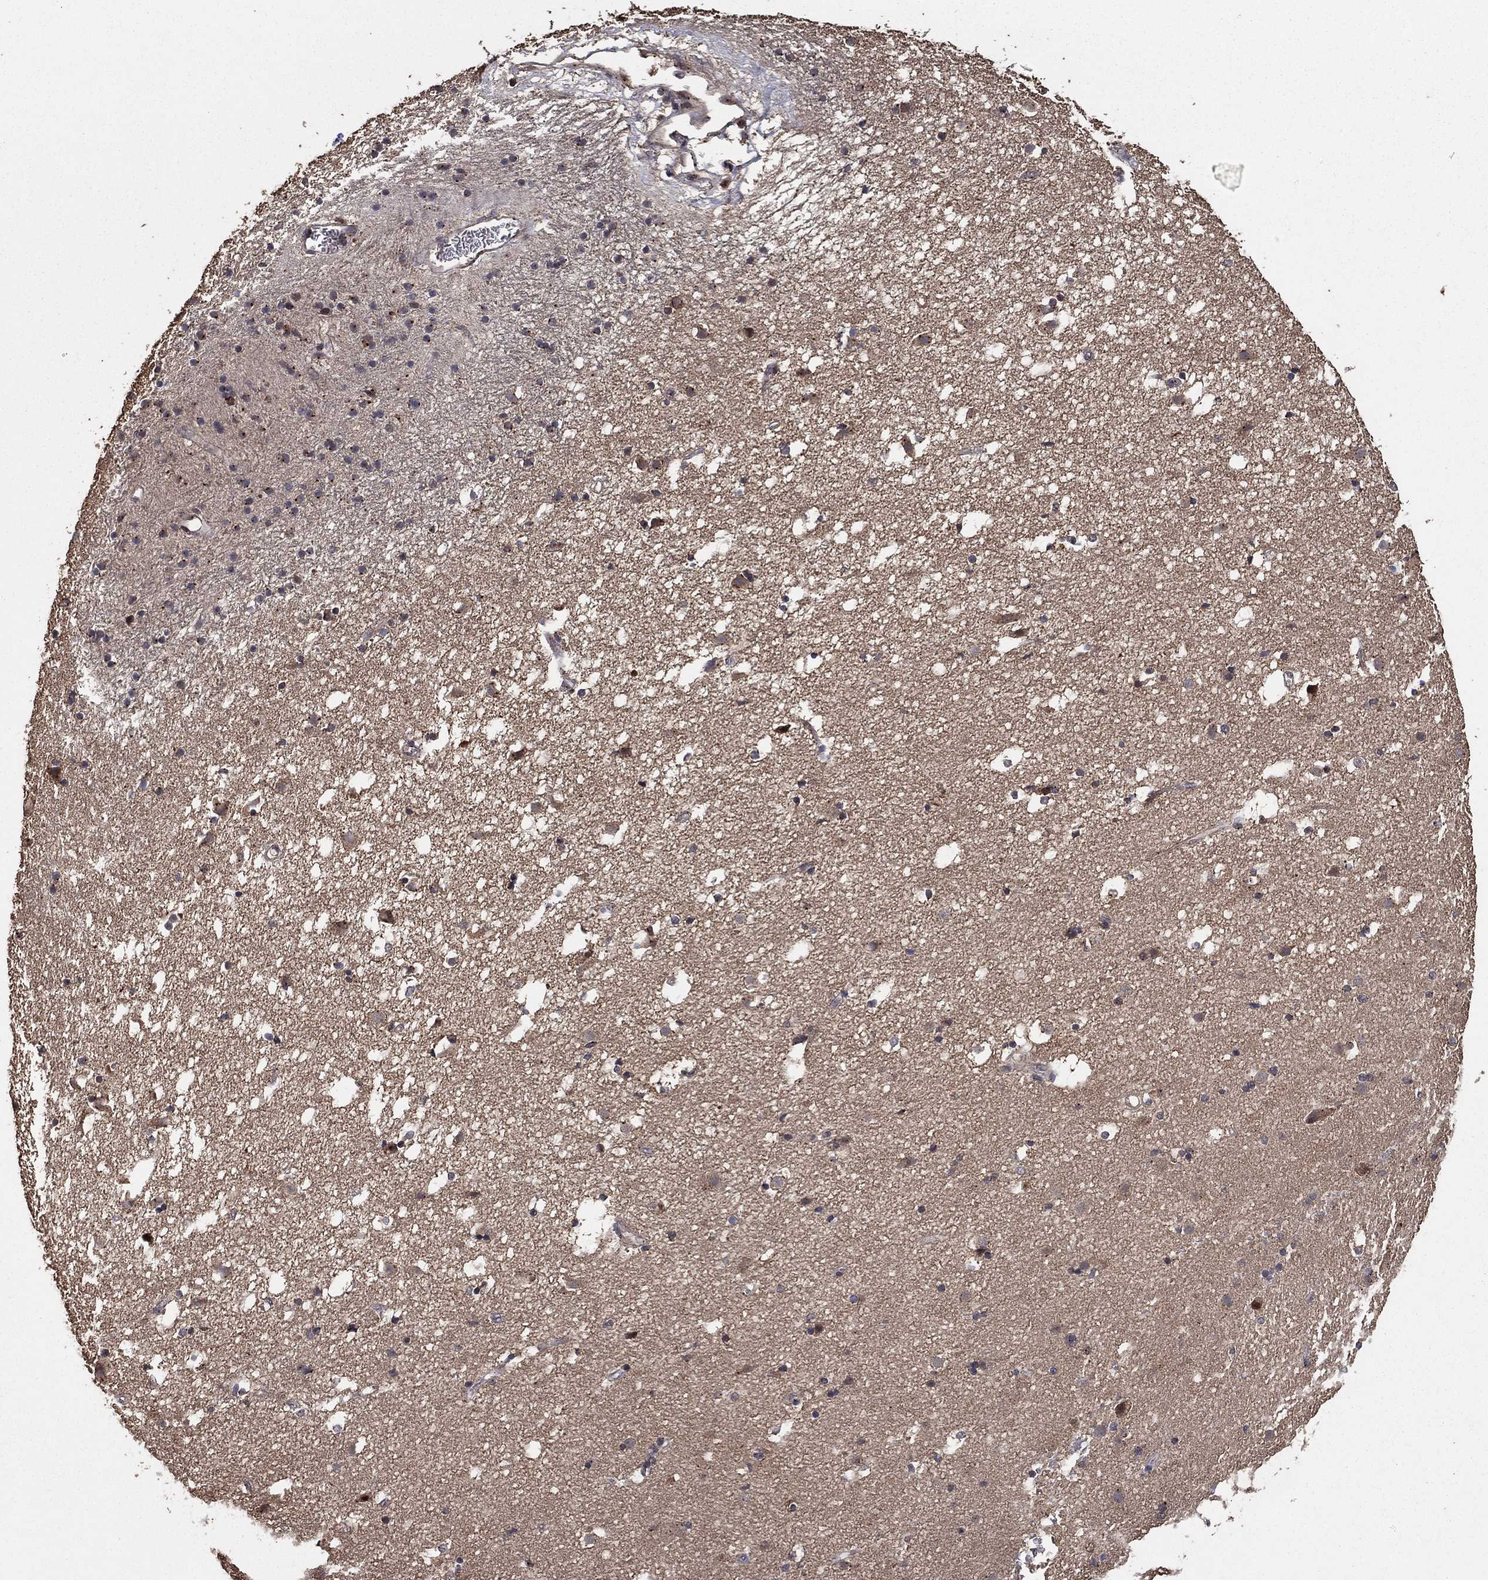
{"staining": {"intensity": "negative", "quantity": "none", "location": "none"}, "tissue": "caudate", "cell_type": "Glial cells", "image_type": "normal", "snomed": [{"axis": "morphology", "description": "Normal tissue, NOS"}, {"axis": "topography", "description": "Lateral ventricle wall"}], "caption": "DAB immunohistochemical staining of unremarkable human caudate exhibits no significant staining in glial cells. Brightfield microscopy of immunohistochemistry (IHC) stained with DAB (3,3'-diaminobenzidine) (brown) and hematoxylin (blue), captured at high magnification.", "gene": "PCNT", "patient": {"sex": "male", "age": 54}}